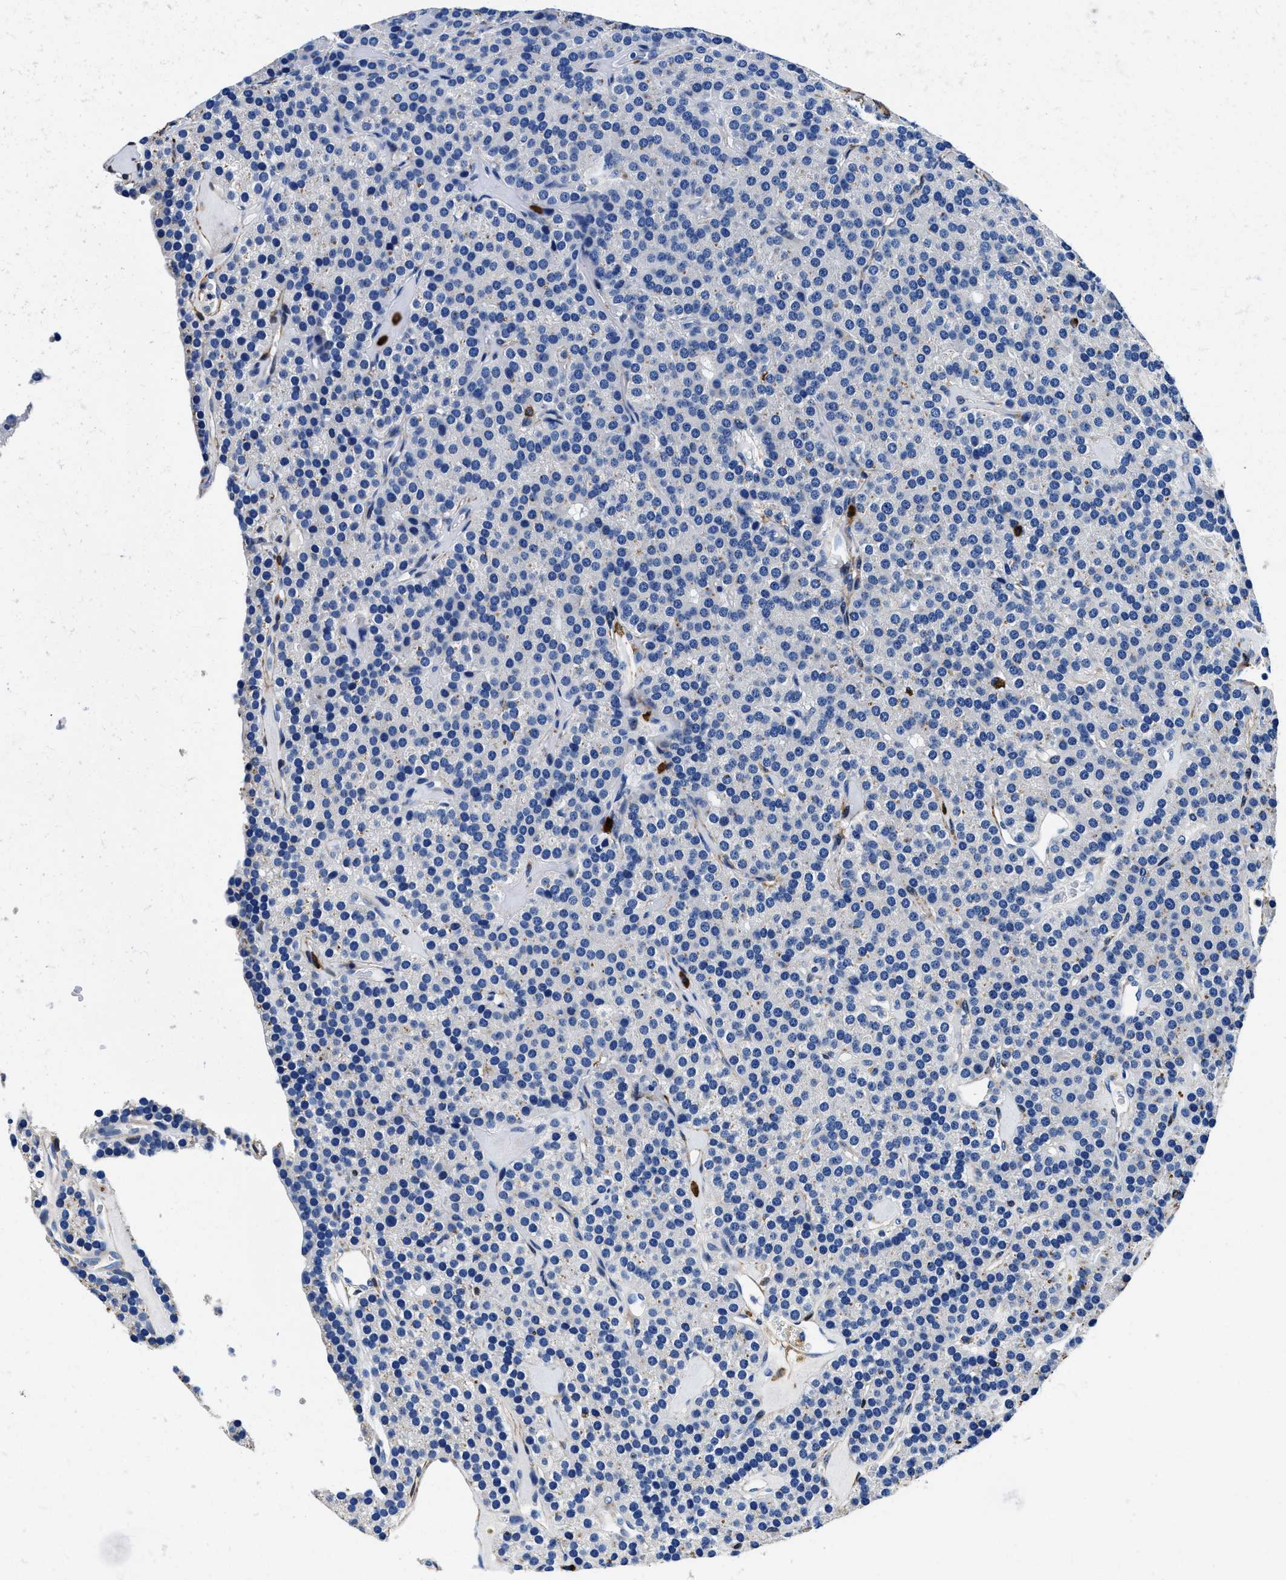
{"staining": {"intensity": "negative", "quantity": "none", "location": "none"}, "tissue": "parathyroid gland", "cell_type": "Glandular cells", "image_type": "normal", "snomed": [{"axis": "morphology", "description": "Normal tissue, NOS"}, {"axis": "morphology", "description": "Adenoma, NOS"}, {"axis": "topography", "description": "Parathyroid gland"}], "caption": "DAB immunohistochemical staining of benign parathyroid gland reveals no significant positivity in glandular cells.", "gene": "TEX261", "patient": {"sex": "female", "age": 86}}